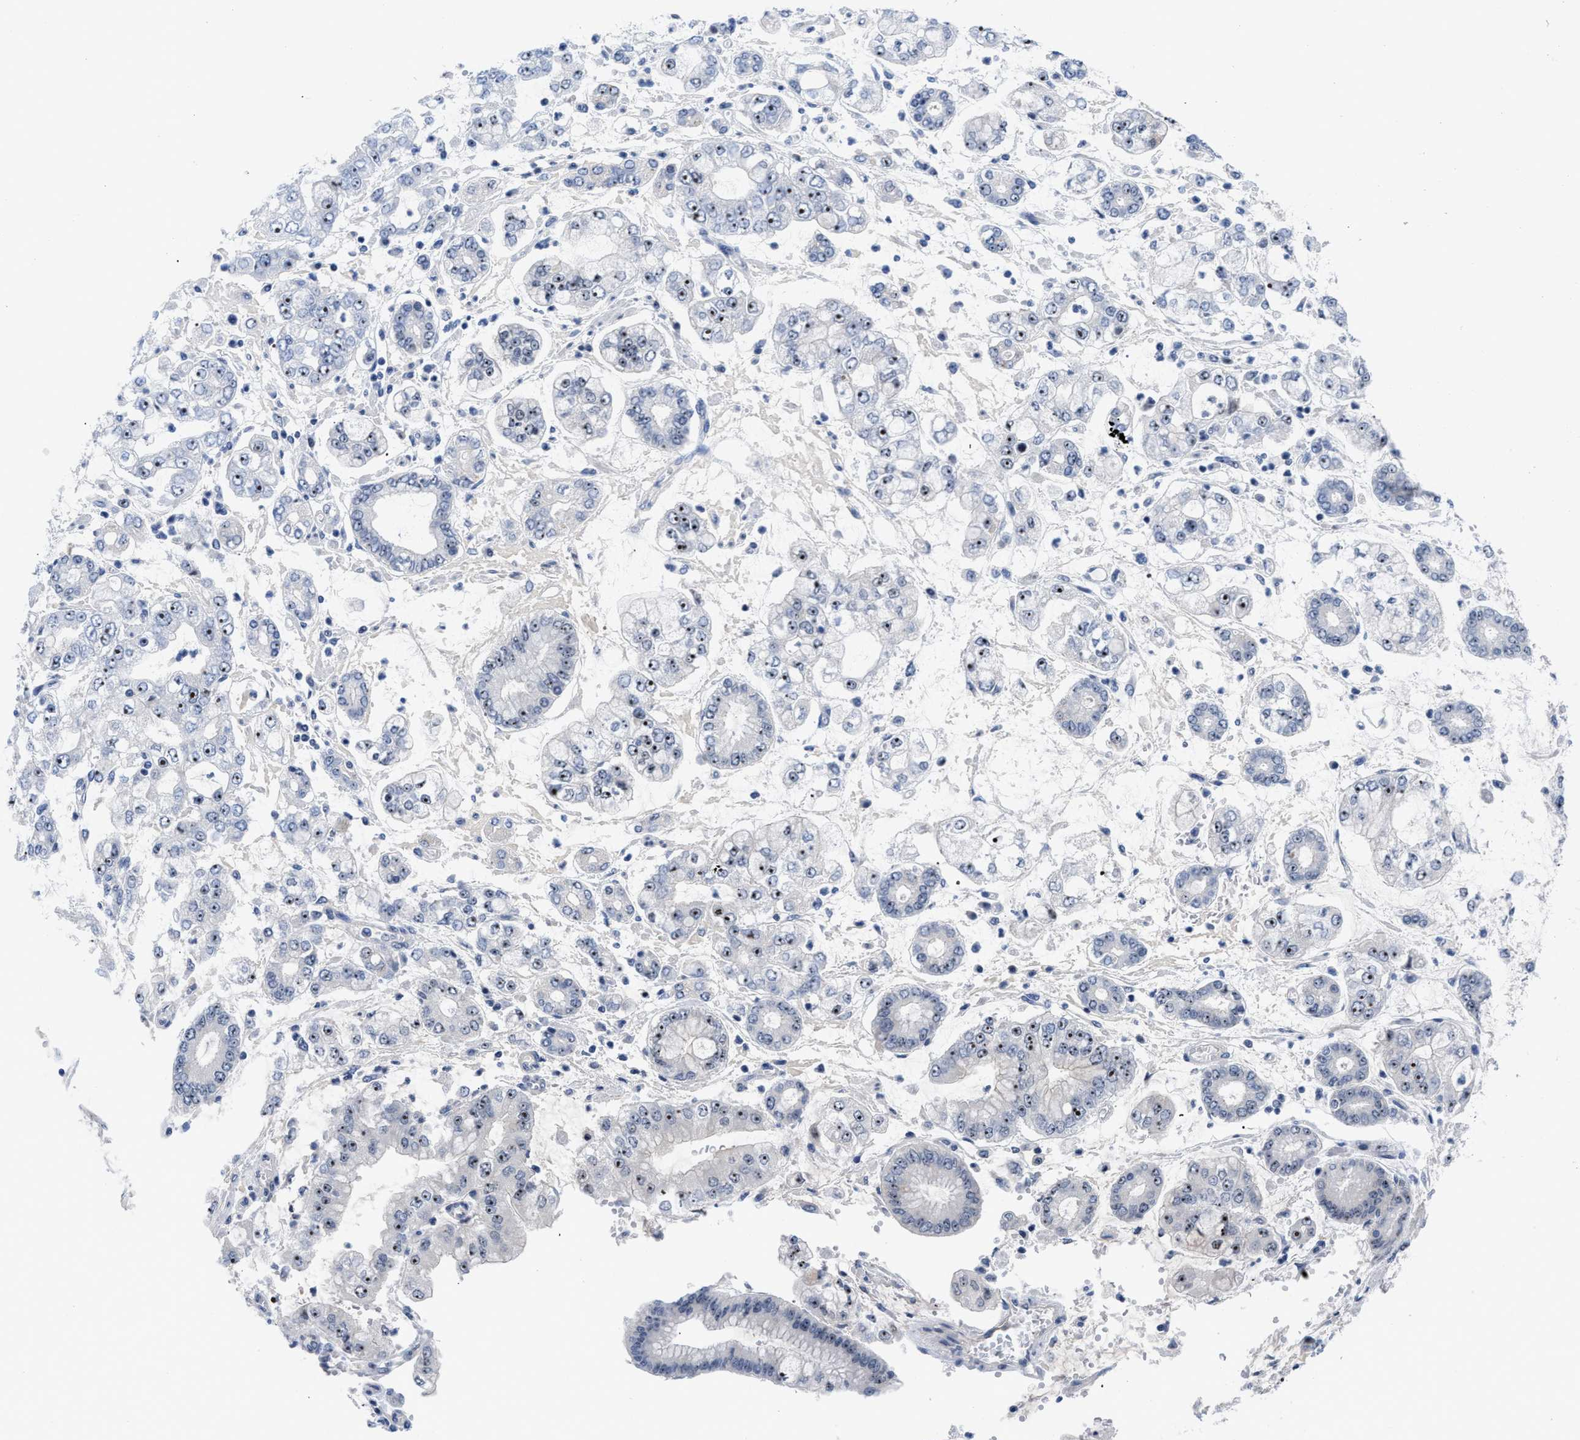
{"staining": {"intensity": "moderate", "quantity": ">75%", "location": "nuclear"}, "tissue": "stomach cancer", "cell_type": "Tumor cells", "image_type": "cancer", "snomed": [{"axis": "morphology", "description": "Adenocarcinoma, NOS"}, {"axis": "topography", "description": "Stomach"}], "caption": "Immunohistochemistry micrograph of neoplastic tissue: human stomach adenocarcinoma stained using immunohistochemistry exhibits medium levels of moderate protein expression localized specifically in the nuclear of tumor cells, appearing as a nuclear brown color.", "gene": "NOP58", "patient": {"sex": "male", "age": 76}}